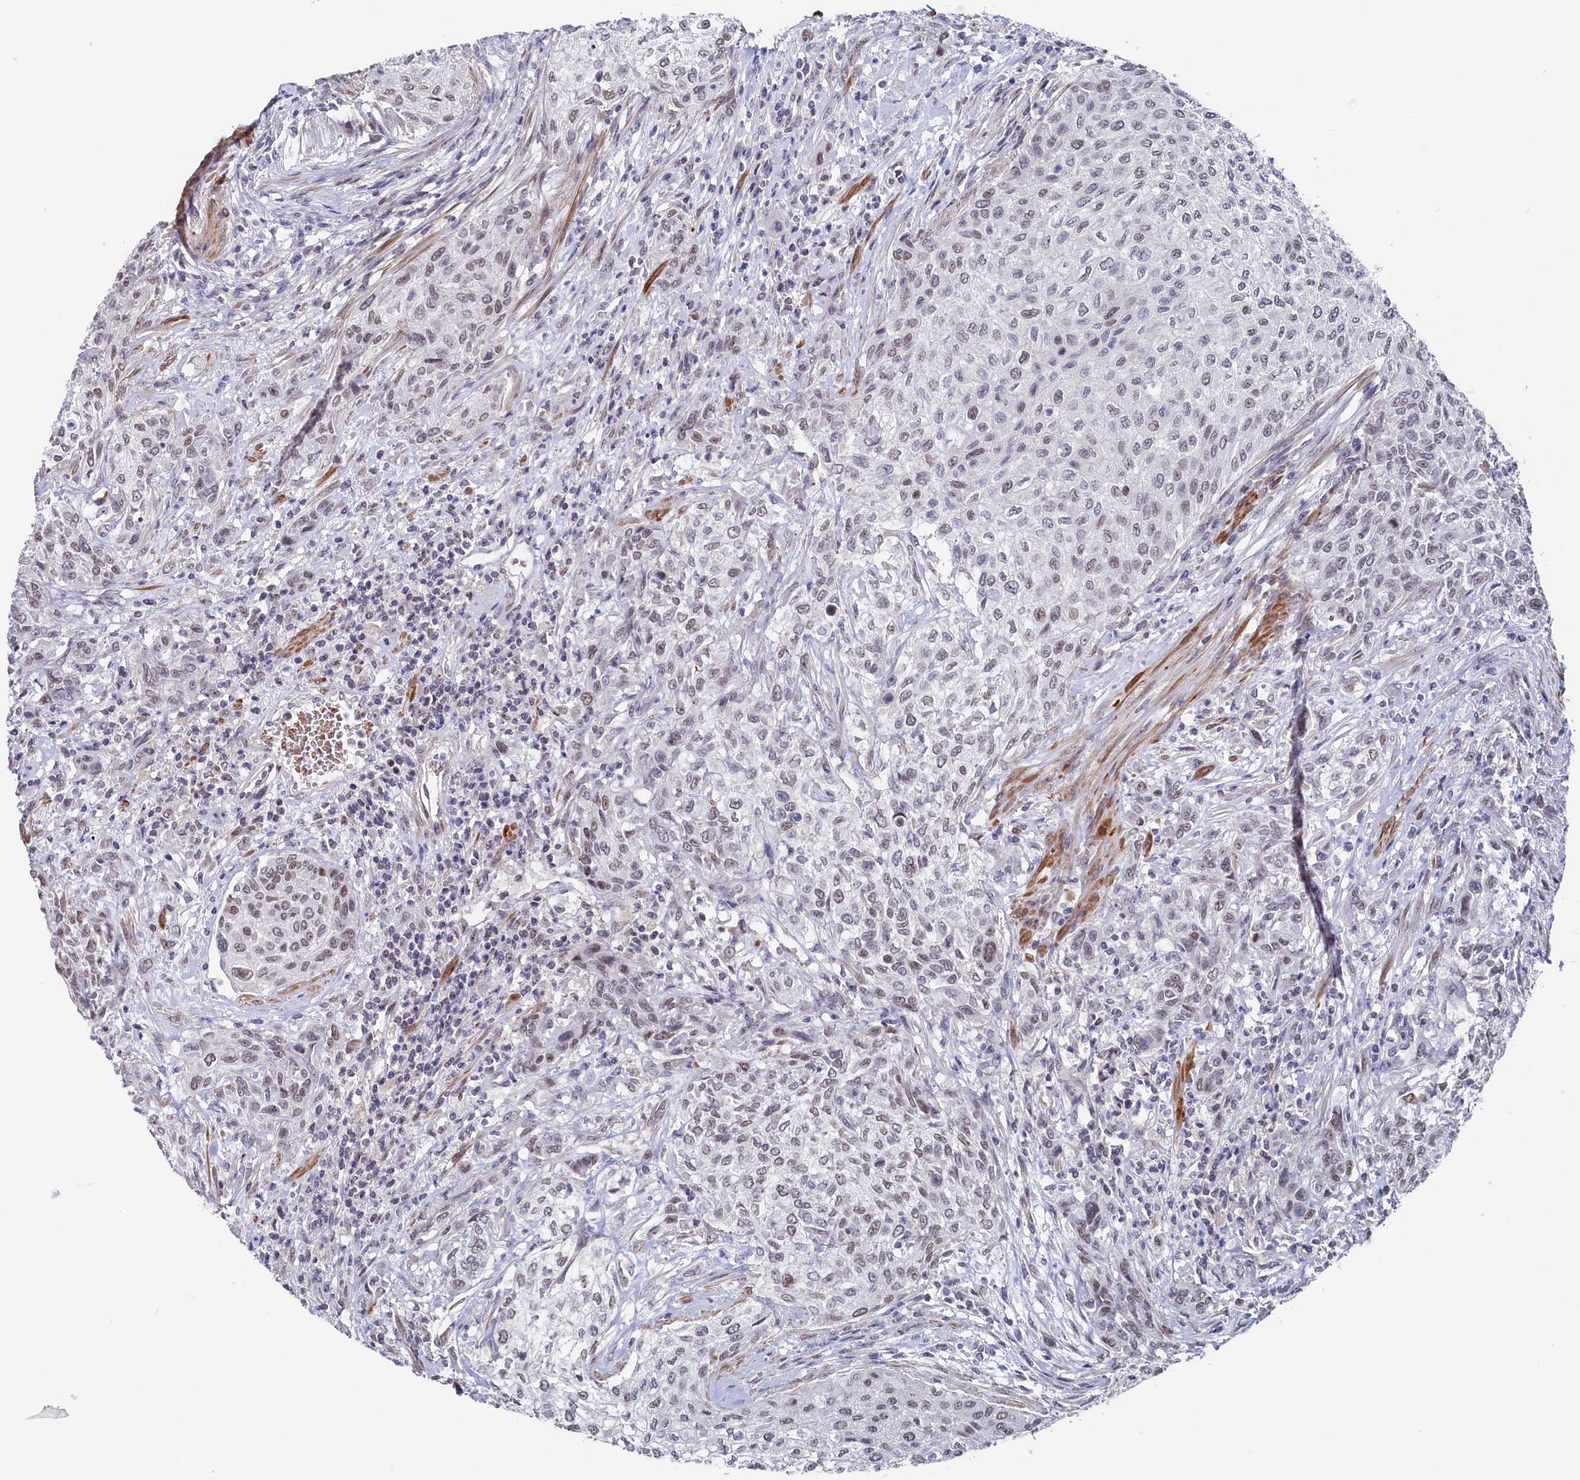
{"staining": {"intensity": "weak", "quantity": "25%-75%", "location": "nuclear"}, "tissue": "urothelial cancer", "cell_type": "Tumor cells", "image_type": "cancer", "snomed": [{"axis": "morphology", "description": "Normal tissue, NOS"}, {"axis": "morphology", "description": "Urothelial carcinoma, NOS"}, {"axis": "topography", "description": "Urinary bladder"}, {"axis": "topography", "description": "Peripheral nerve tissue"}], "caption": "Transitional cell carcinoma stained for a protein (brown) displays weak nuclear positive staining in about 25%-75% of tumor cells.", "gene": "TIGD4", "patient": {"sex": "male", "age": 35}}